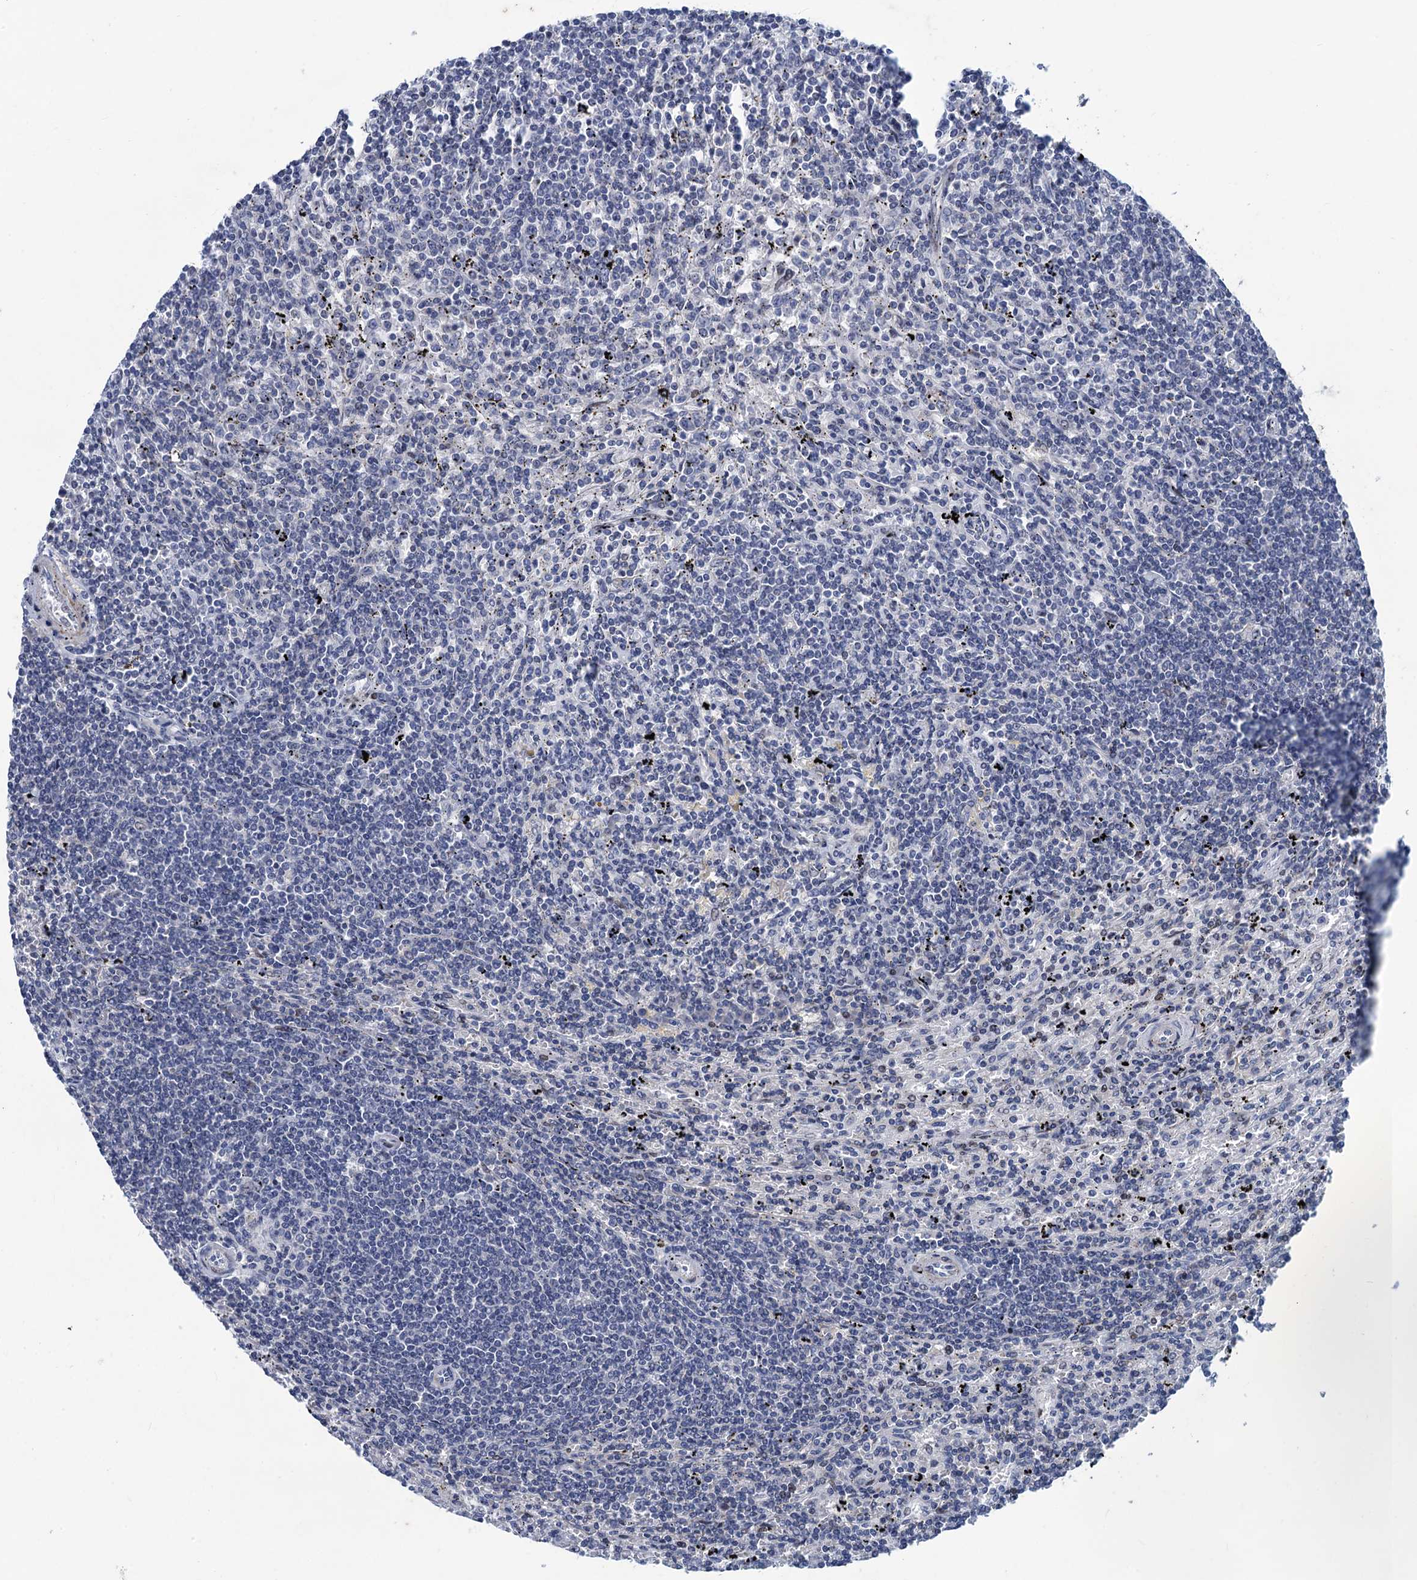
{"staining": {"intensity": "negative", "quantity": "none", "location": "none"}, "tissue": "lymphoma", "cell_type": "Tumor cells", "image_type": "cancer", "snomed": [{"axis": "morphology", "description": "Malignant lymphoma, non-Hodgkin's type, Low grade"}, {"axis": "topography", "description": "Spleen"}], "caption": "This is an immunohistochemistry image of lymphoma. There is no positivity in tumor cells.", "gene": "ESYT3", "patient": {"sex": "male", "age": 76}}